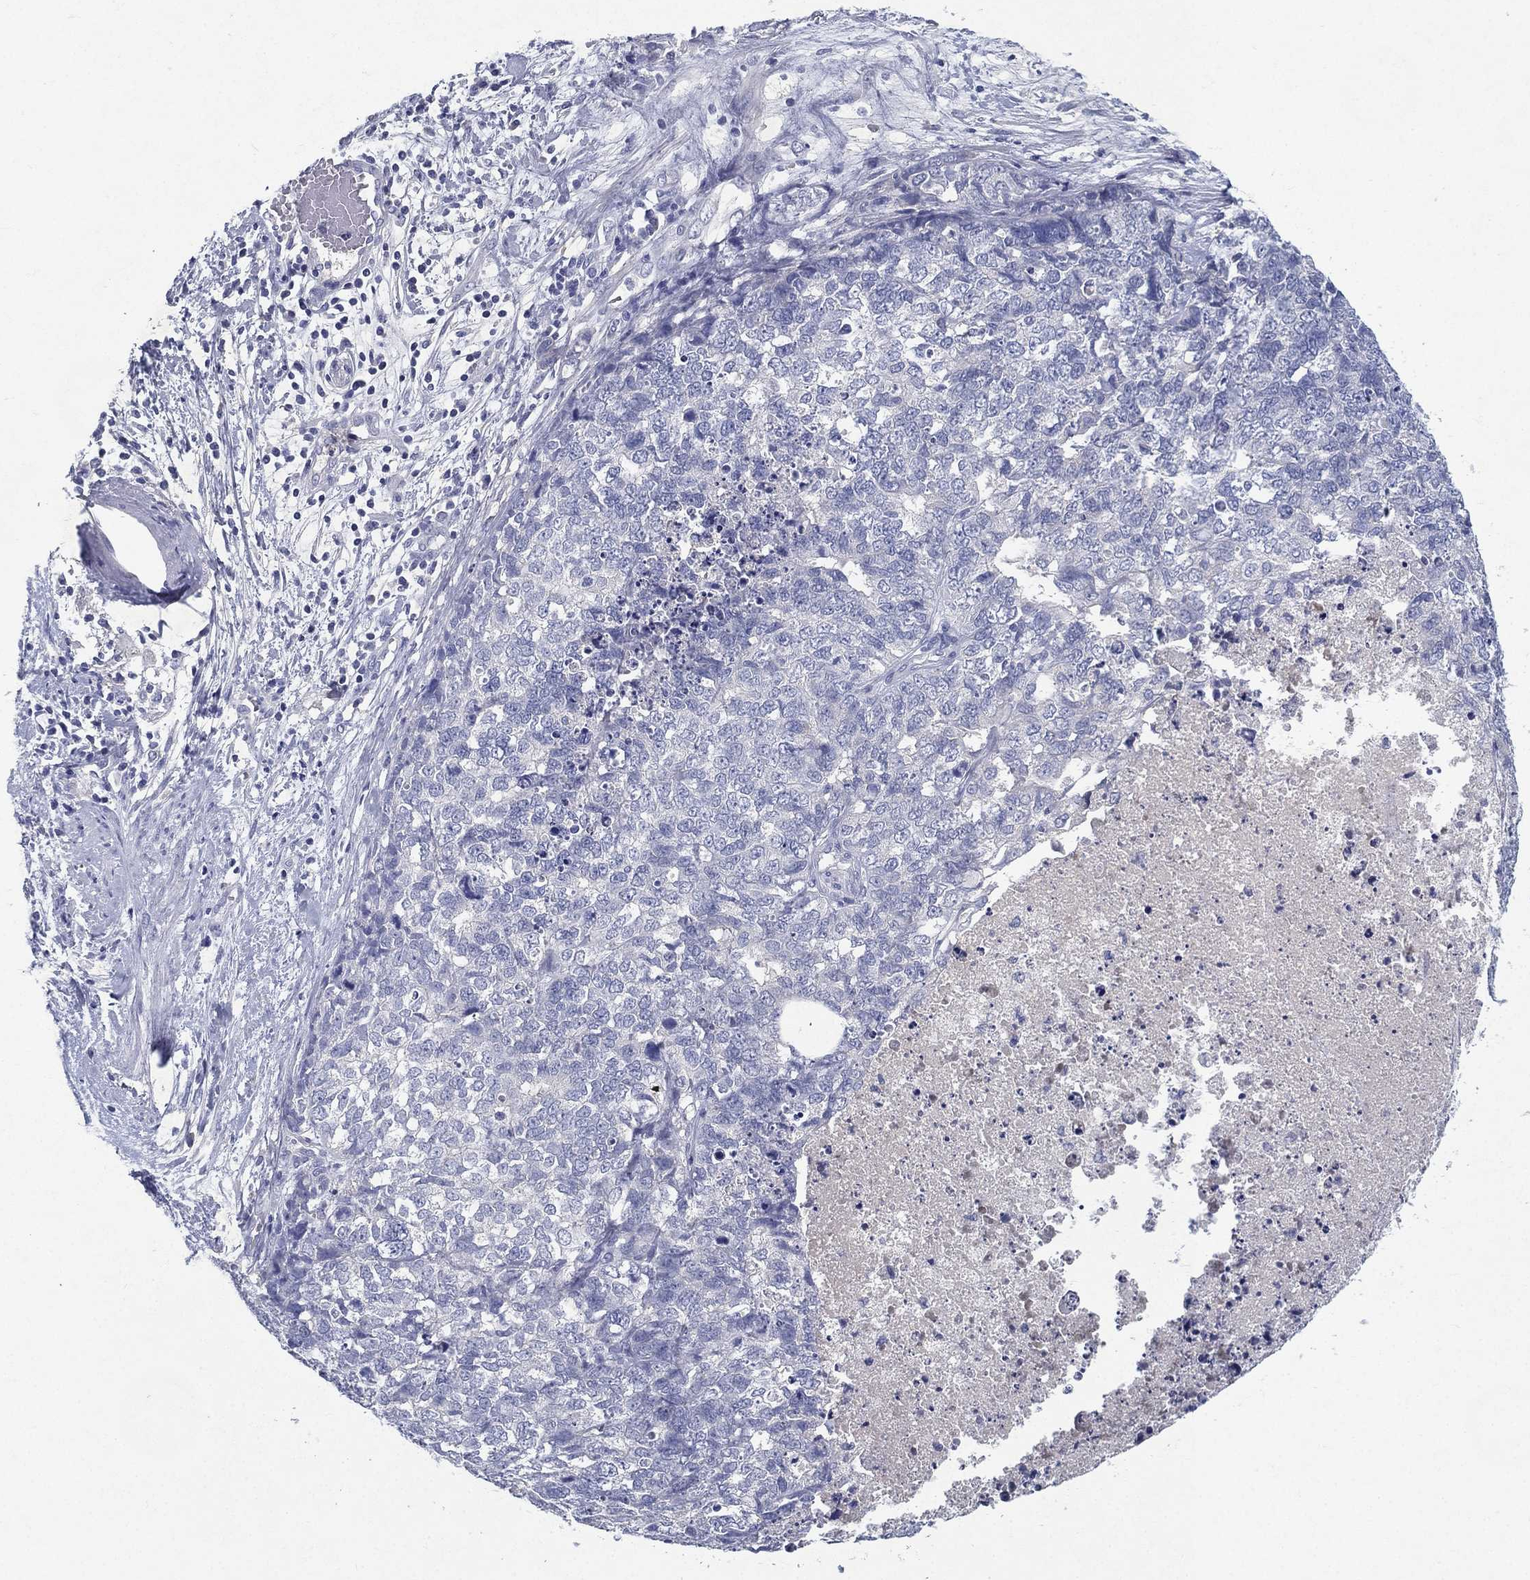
{"staining": {"intensity": "negative", "quantity": "none", "location": "none"}, "tissue": "cervical cancer", "cell_type": "Tumor cells", "image_type": "cancer", "snomed": [{"axis": "morphology", "description": "Squamous cell carcinoma, NOS"}, {"axis": "topography", "description": "Cervix"}], "caption": "DAB immunohistochemical staining of human cervical squamous cell carcinoma exhibits no significant expression in tumor cells.", "gene": "RGS13", "patient": {"sex": "female", "age": 63}}